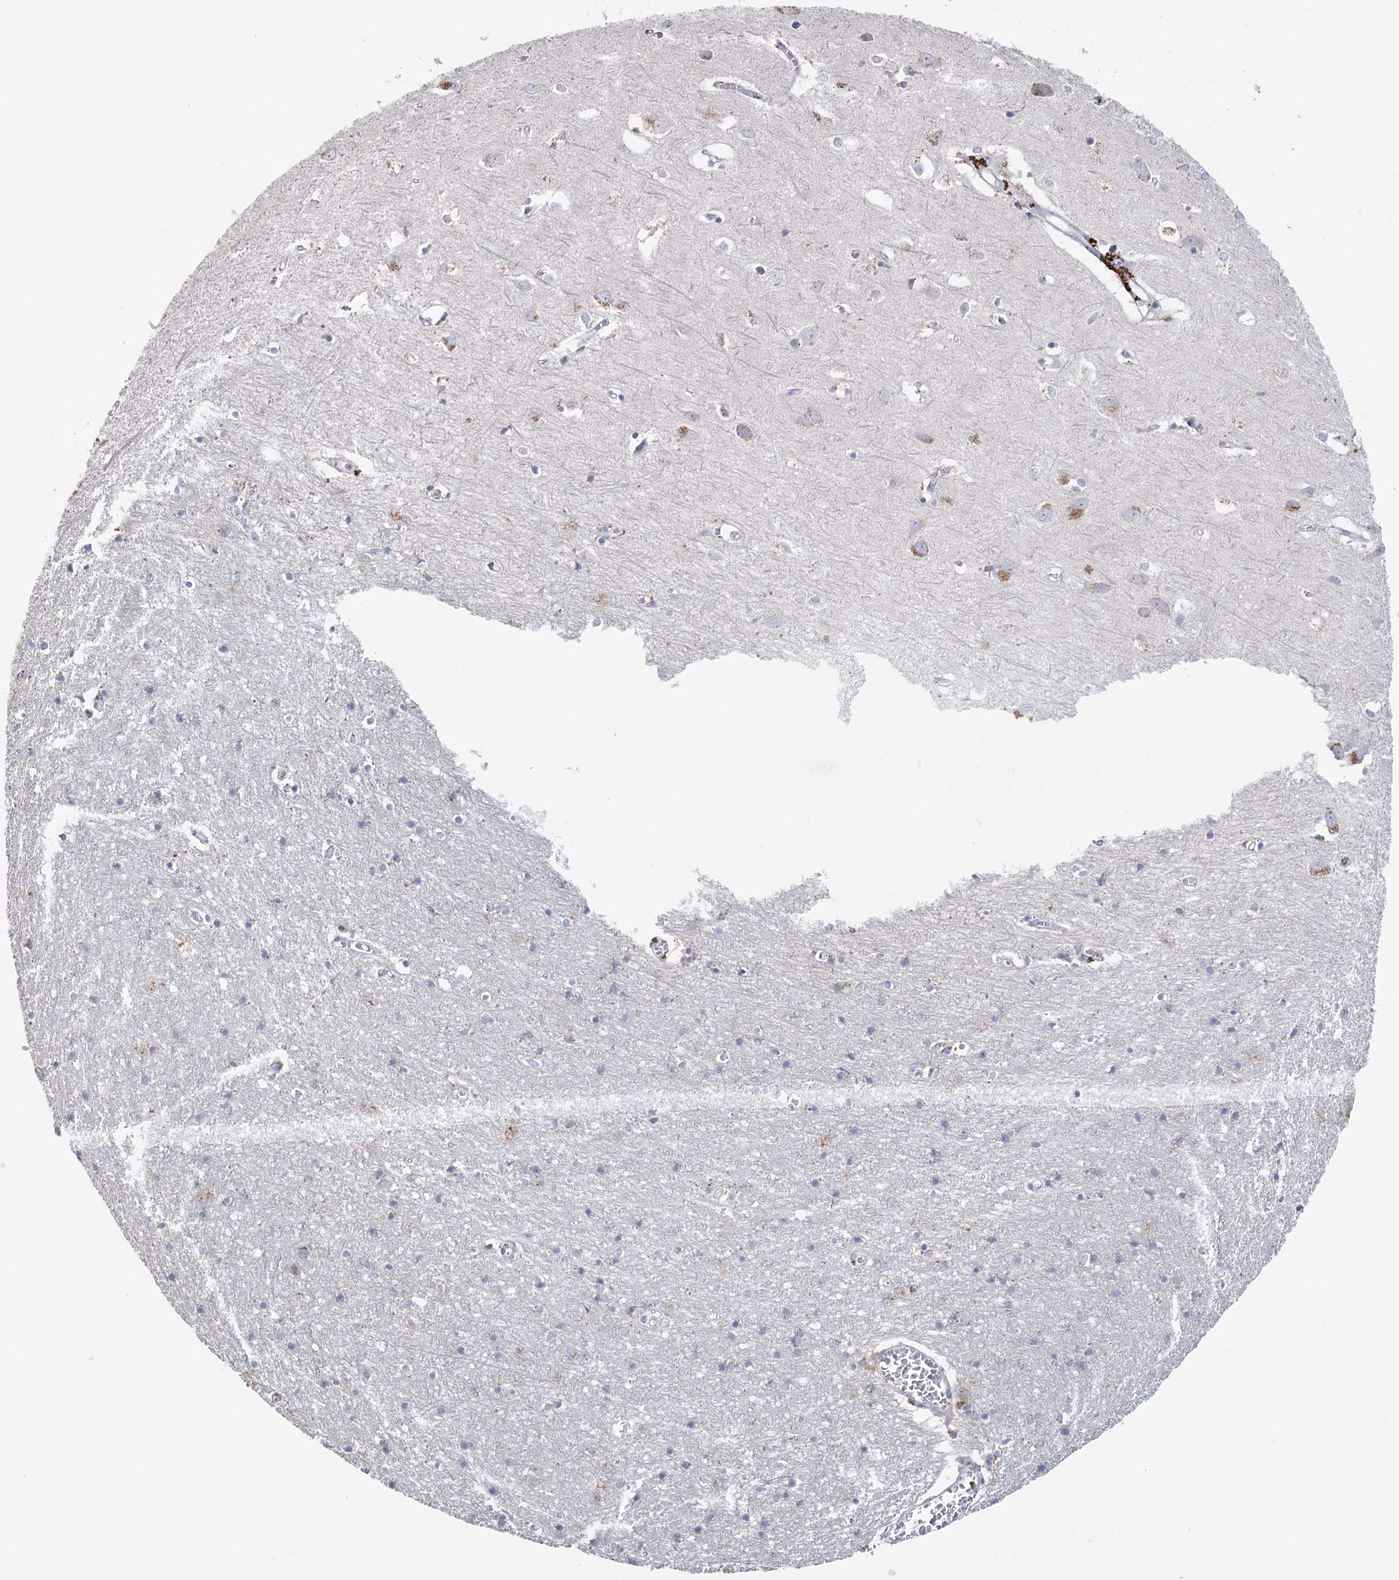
{"staining": {"intensity": "negative", "quantity": "none", "location": "none"}, "tissue": "cerebral cortex", "cell_type": "Endothelial cells", "image_type": "normal", "snomed": [{"axis": "morphology", "description": "Normal tissue, NOS"}, {"axis": "topography", "description": "Cerebral cortex"}], "caption": "DAB immunohistochemical staining of benign human cerebral cortex reveals no significant positivity in endothelial cells.", "gene": "MTCH2", "patient": {"sex": "female", "age": 64}}